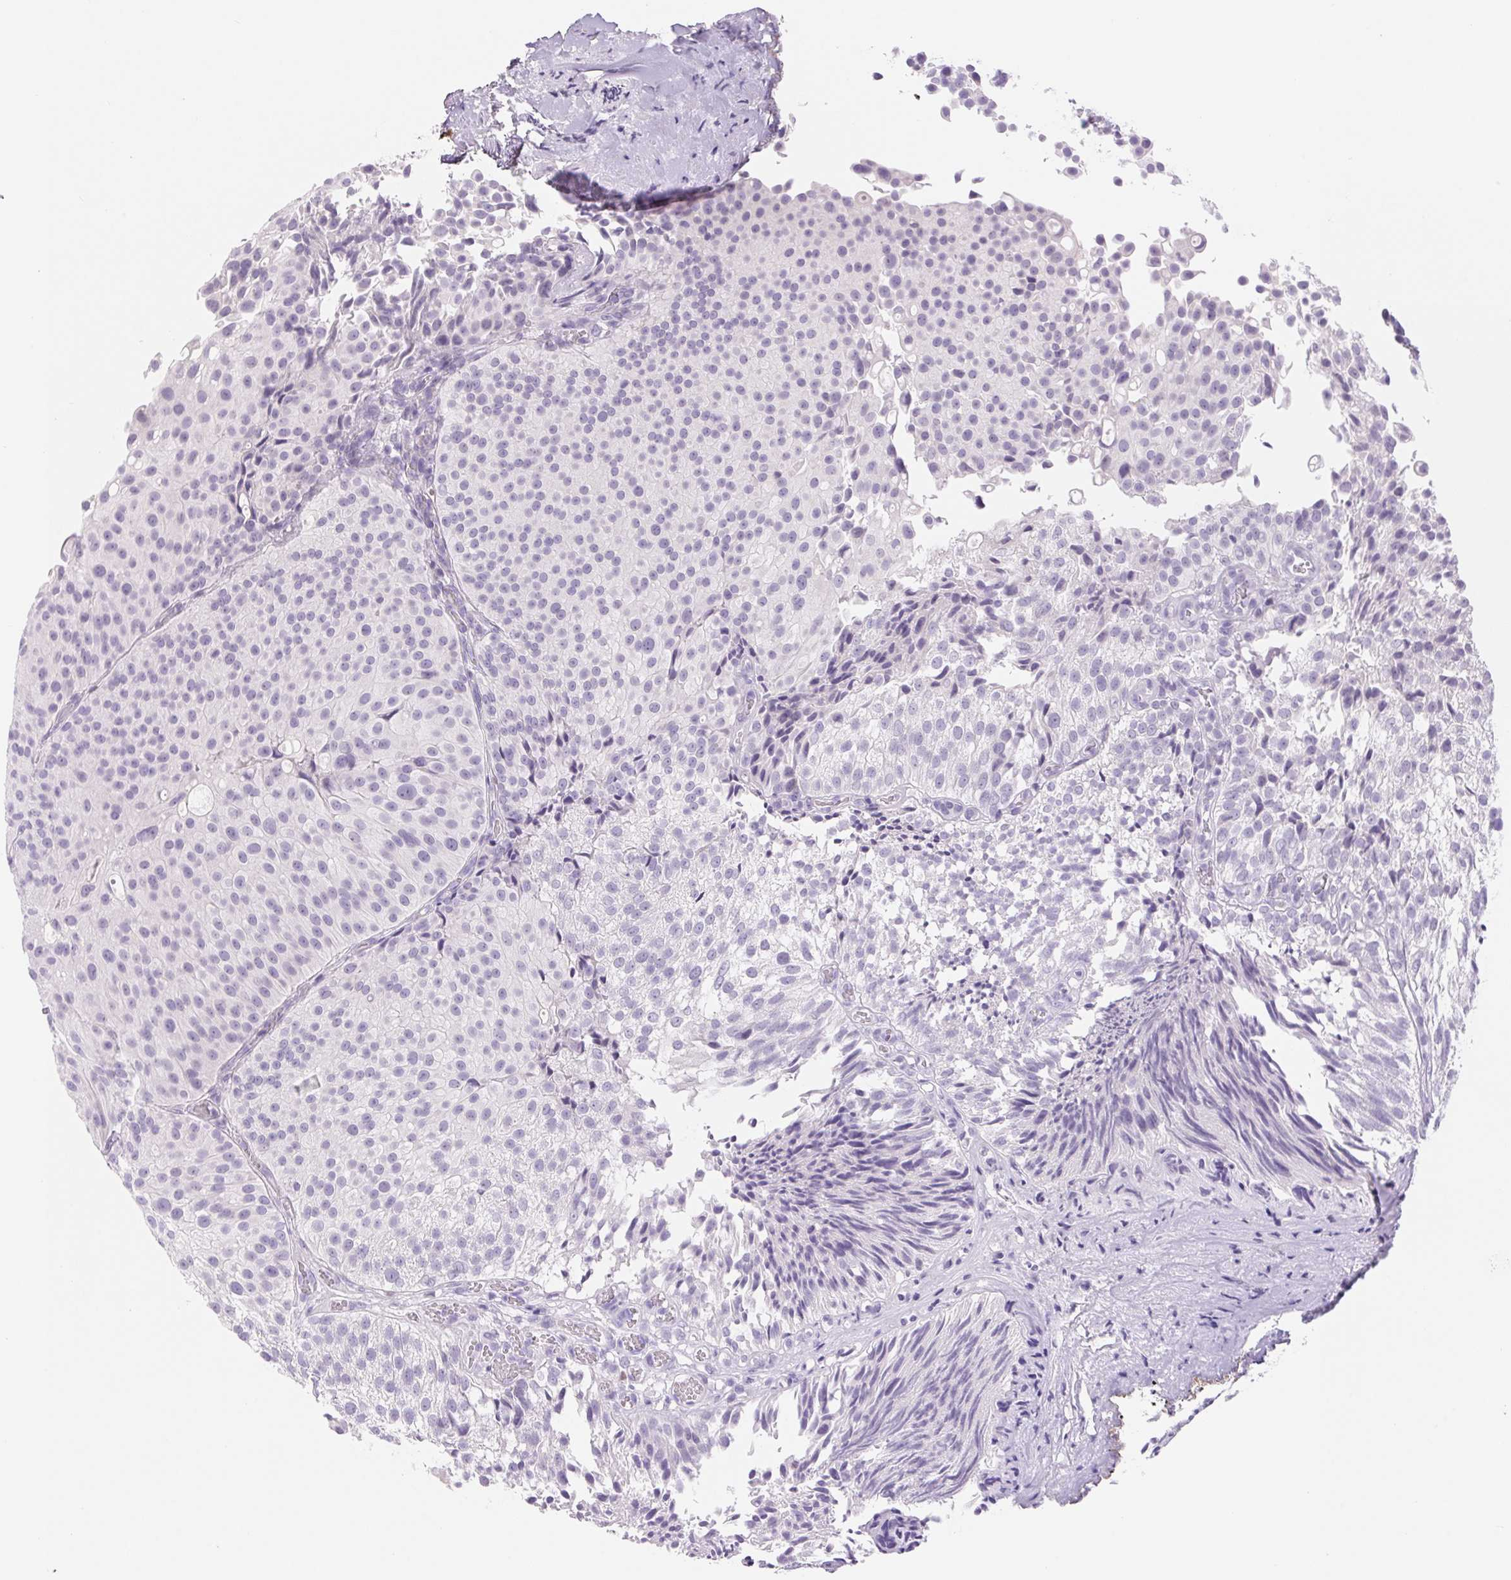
{"staining": {"intensity": "negative", "quantity": "none", "location": "none"}, "tissue": "urothelial cancer", "cell_type": "Tumor cells", "image_type": "cancer", "snomed": [{"axis": "morphology", "description": "Urothelial carcinoma, Low grade"}, {"axis": "topography", "description": "Urinary bladder"}], "caption": "Urothelial cancer was stained to show a protein in brown. There is no significant staining in tumor cells.", "gene": "ASGR2", "patient": {"sex": "male", "age": 80}}